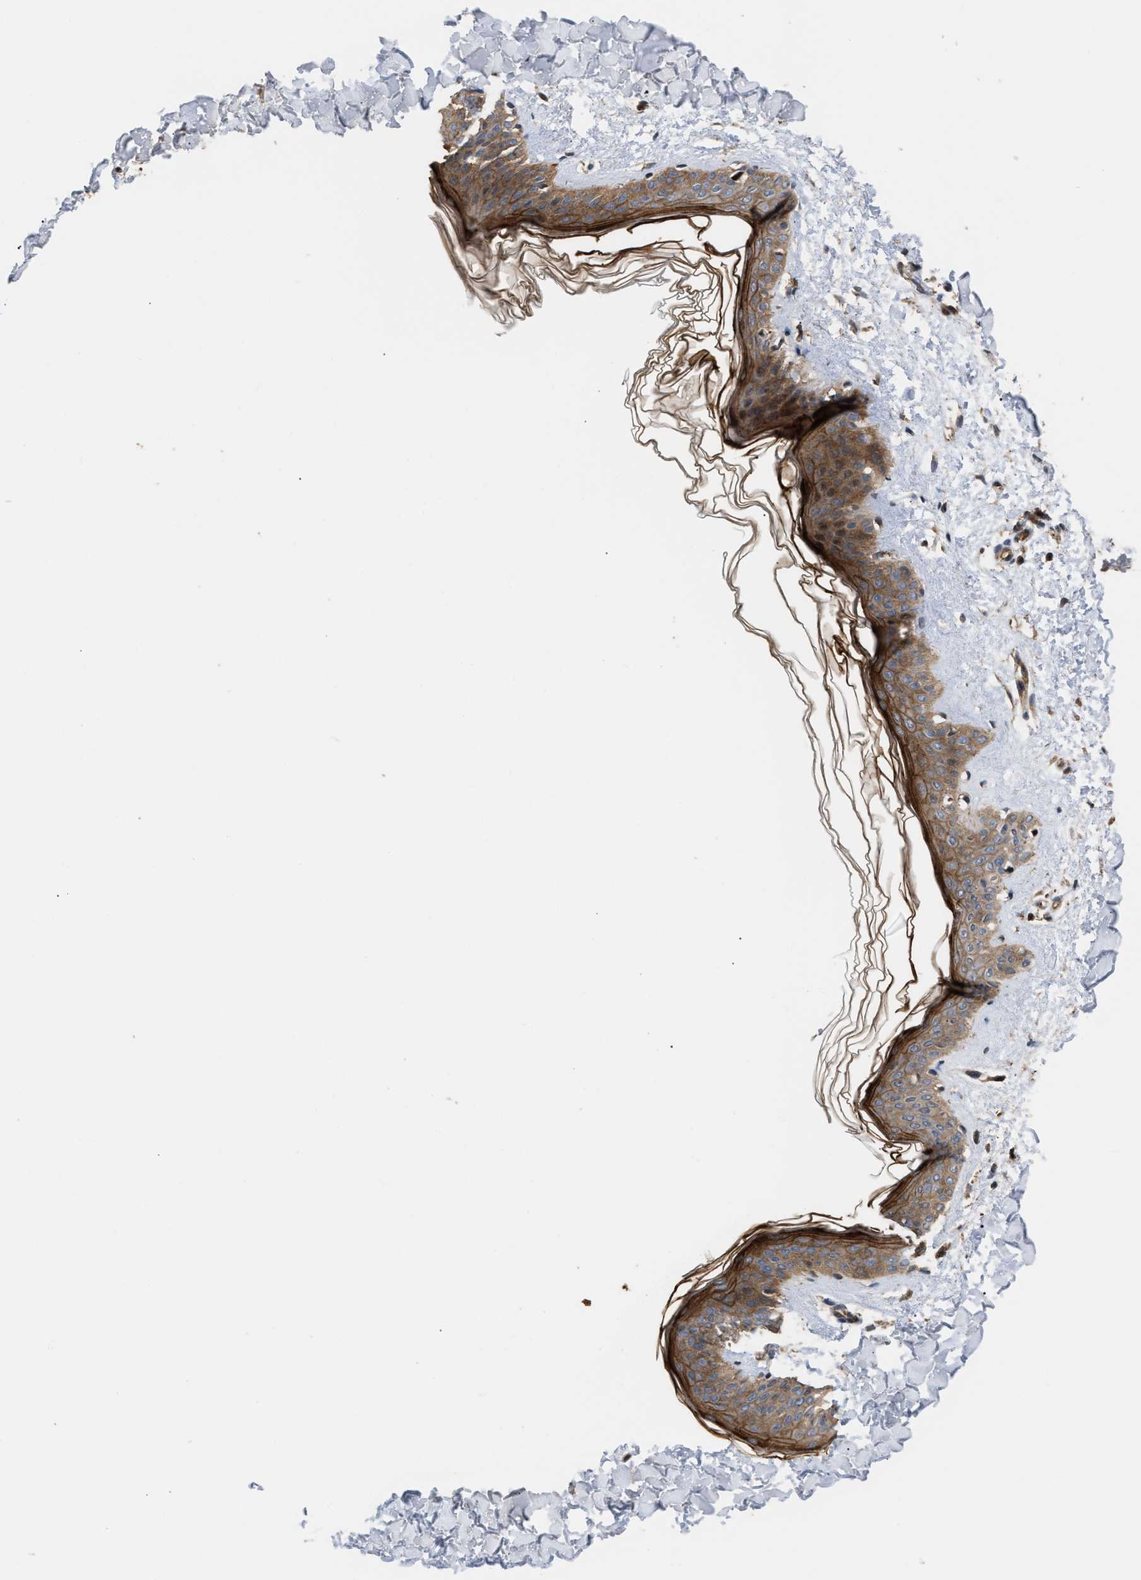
{"staining": {"intensity": "strong", "quantity": ">75%", "location": "cytoplasmic/membranous"}, "tissue": "skin", "cell_type": "Fibroblasts", "image_type": "normal", "snomed": [{"axis": "morphology", "description": "Normal tissue, NOS"}, {"axis": "topography", "description": "Skin"}], "caption": "Skin stained for a protein exhibits strong cytoplasmic/membranous positivity in fibroblasts. (IHC, brightfield microscopy, high magnification).", "gene": "STAU1", "patient": {"sex": "female", "age": 41}}